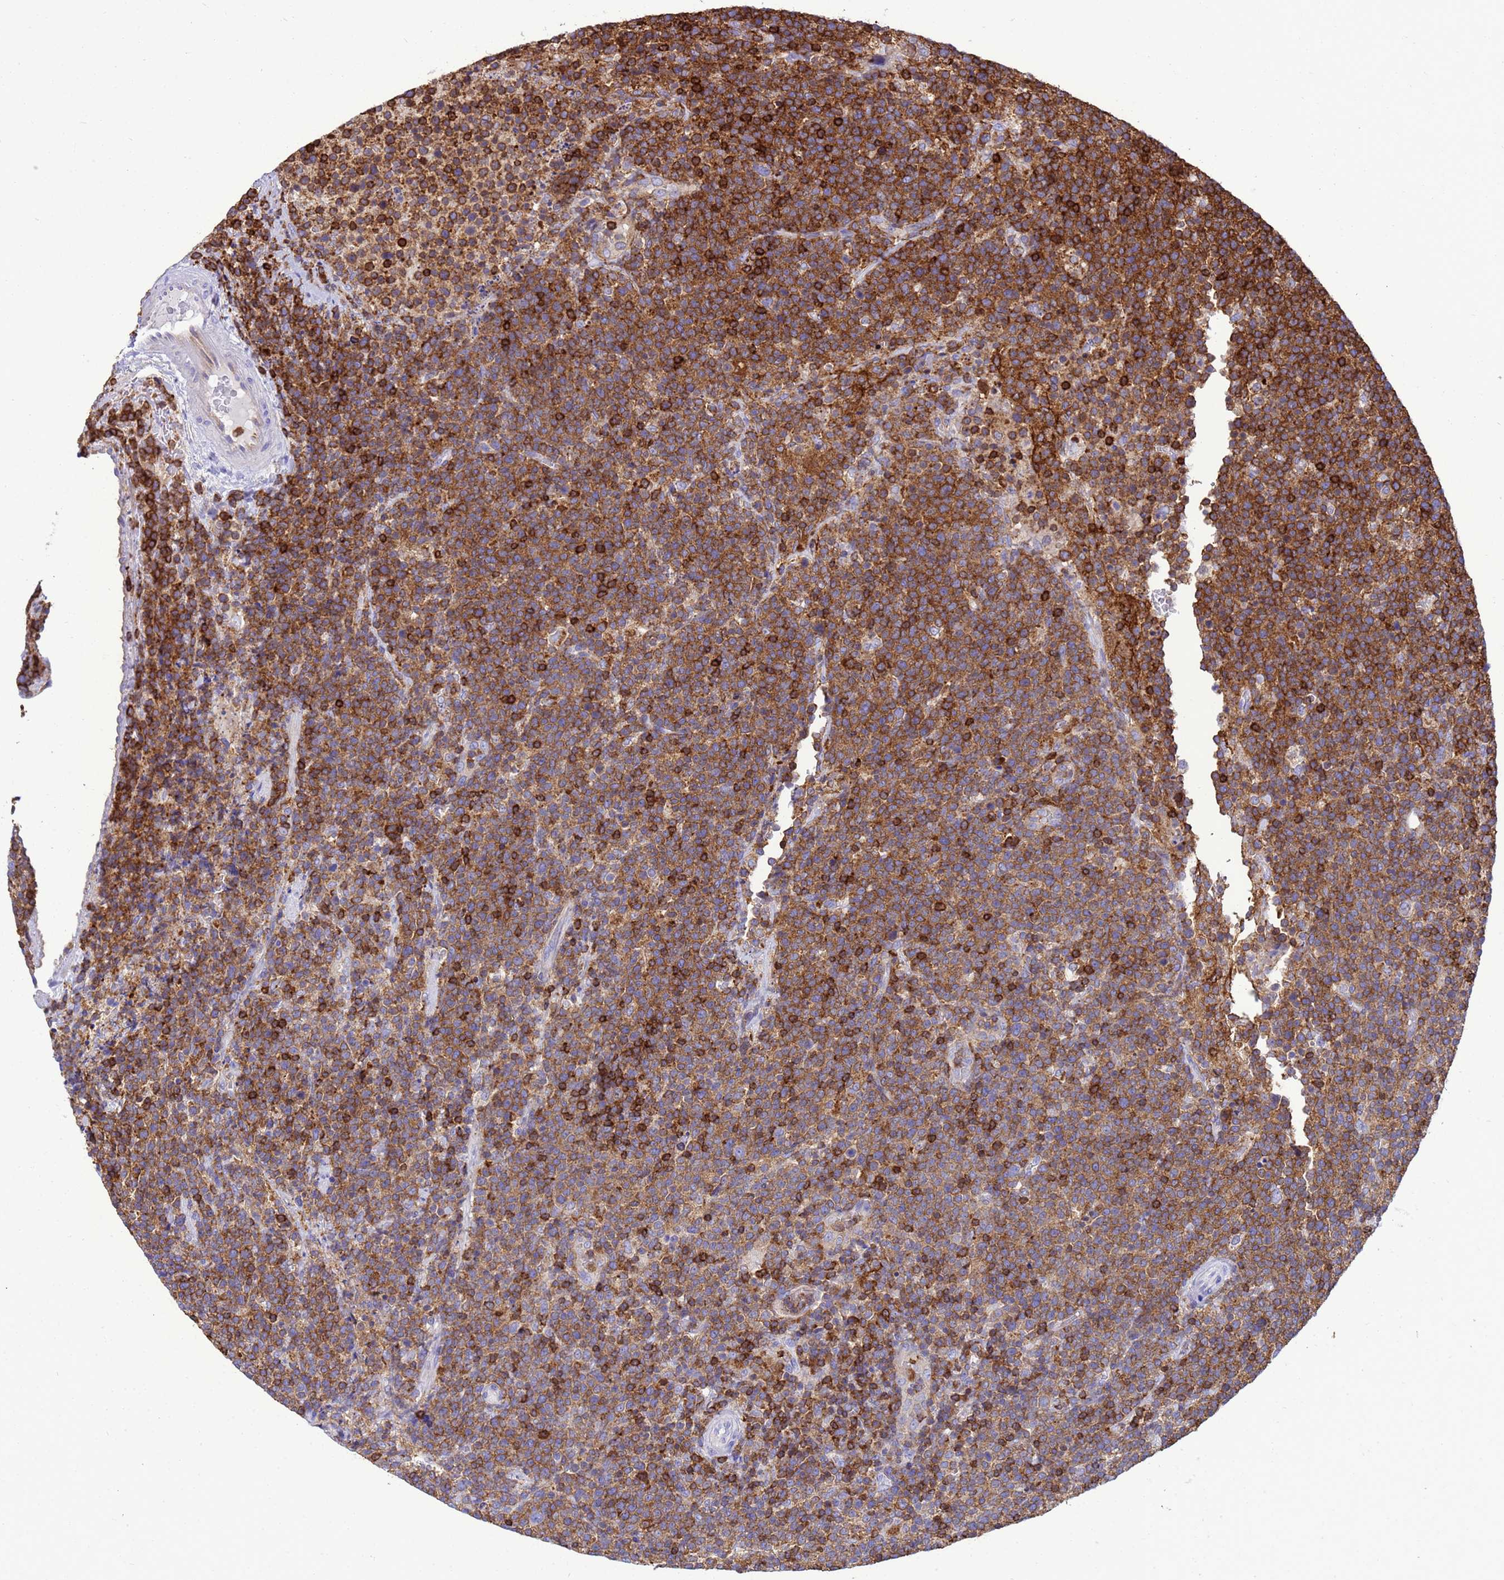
{"staining": {"intensity": "strong", "quantity": ">75%", "location": "cytoplasmic/membranous"}, "tissue": "lymphoma", "cell_type": "Tumor cells", "image_type": "cancer", "snomed": [{"axis": "morphology", "description": "Malignant lymphoma, non-Hodgkin's type, High grade"}, {"axis": "topography", "description": "Lymph node"}], "caption": "An immunohistochemistry micrograph of tumor tissue is shown. Protein staining in brown shows strong cytoplasmic/membranous positivity in malignant lymphoma, non-Hodgkin's type (high-grade) within tumor cells. Nuclei are stained in blue.", "gene": "EZR", "patient": {"sex": "male", "age": 61}}